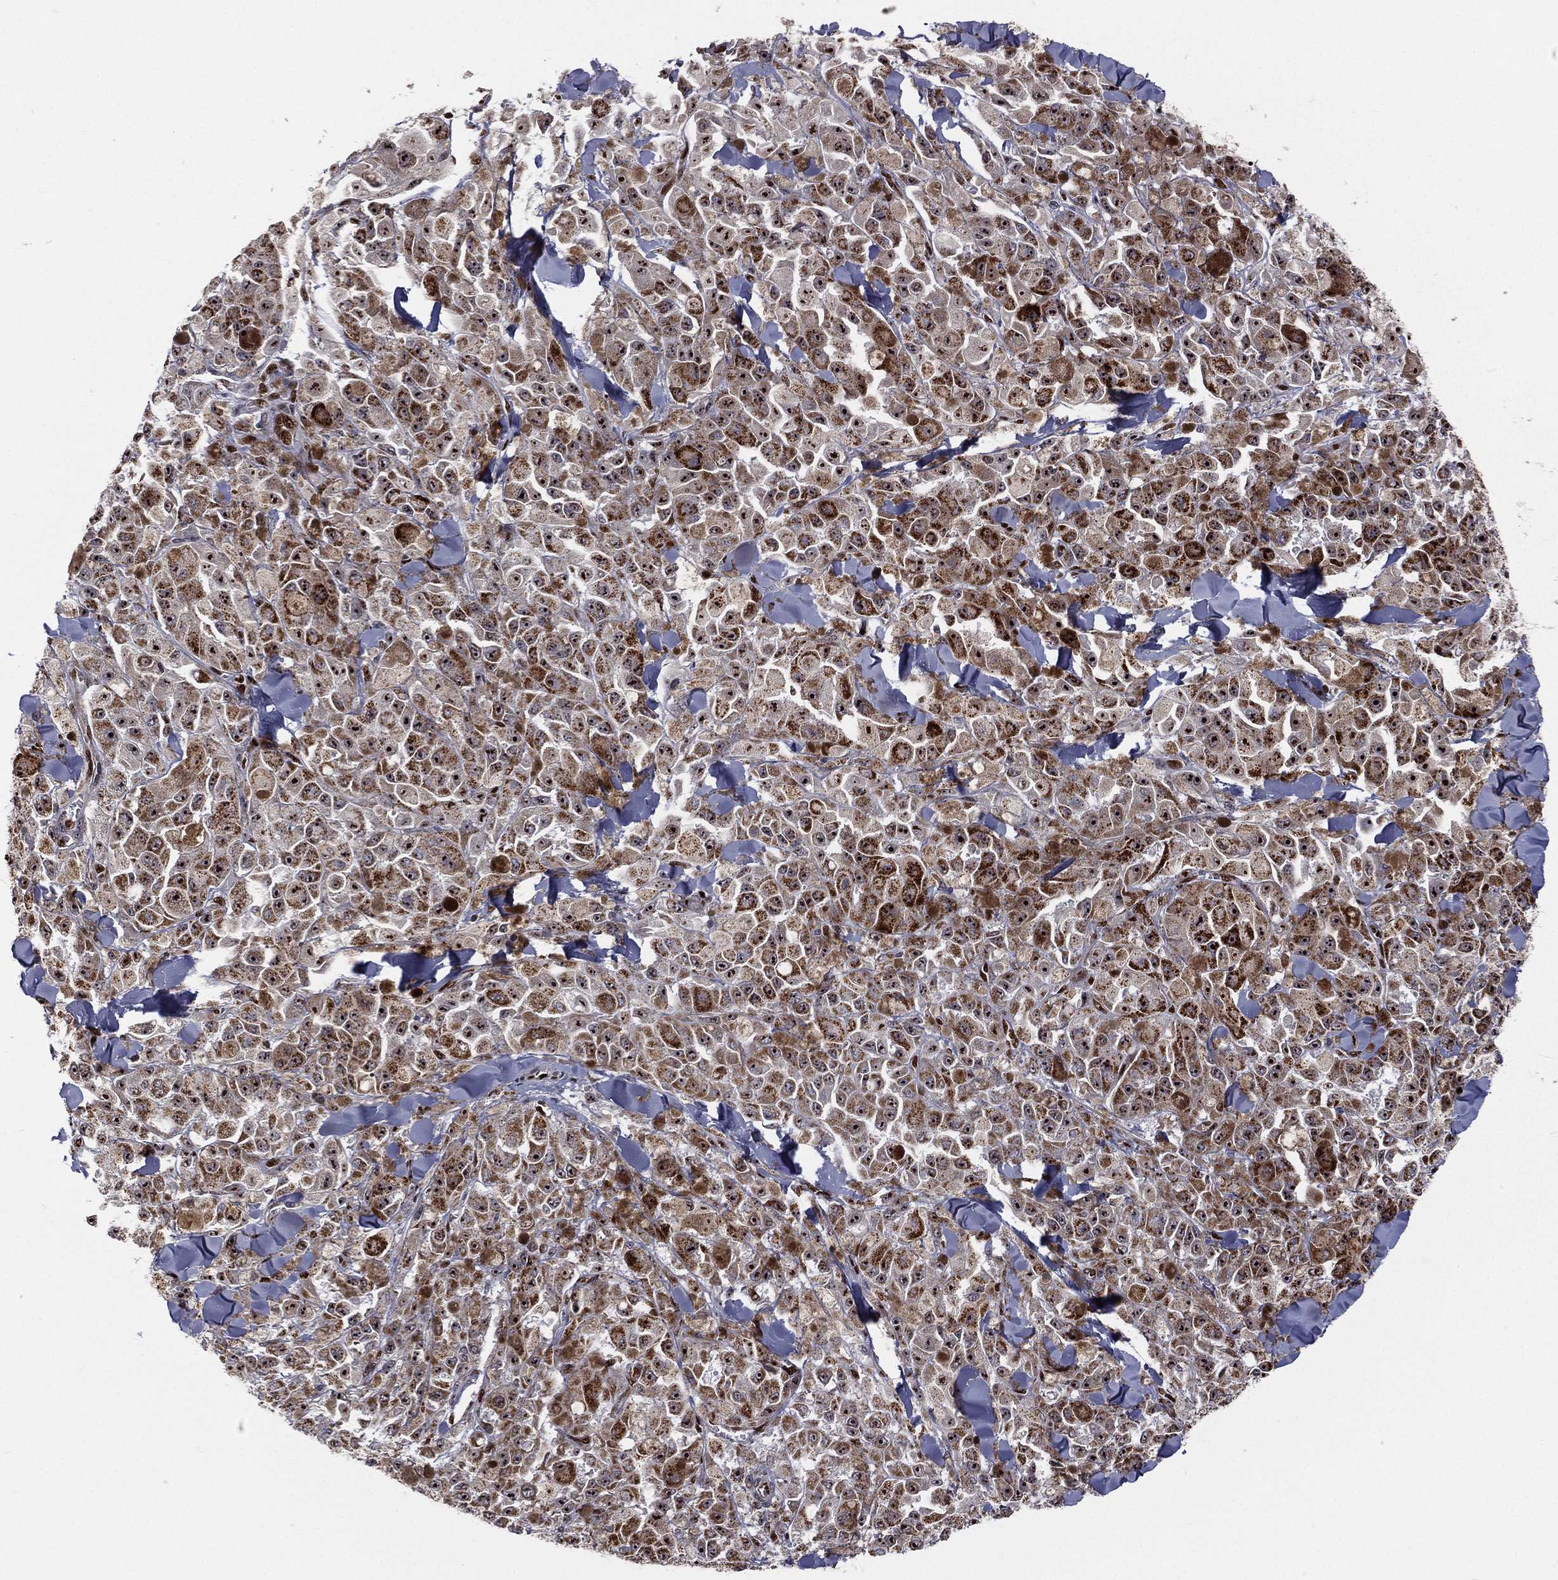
{"staining": {"intensity": "strong", "quantity": "25%-75%", "location": "cytoplasmic/membranous,nuclear"}, "tissue": "melanoma", "cell_type": "Tumor cells", "image_type": "cancer", "snomed": [{"axis": "morphology", "description": "Malignant melanoma, NOS"}, {"axis": "topography", "description": "Skin"}], "caption": "IHC photomicrograph of melanoma stained for a protein (brown), which displays high levels of strong cytoplasmic/membranous and nuclear staining in about 25%-75% of tumor cells.", "gene": "ZEB1", "patient": {"sex": "female", "age": 58}}